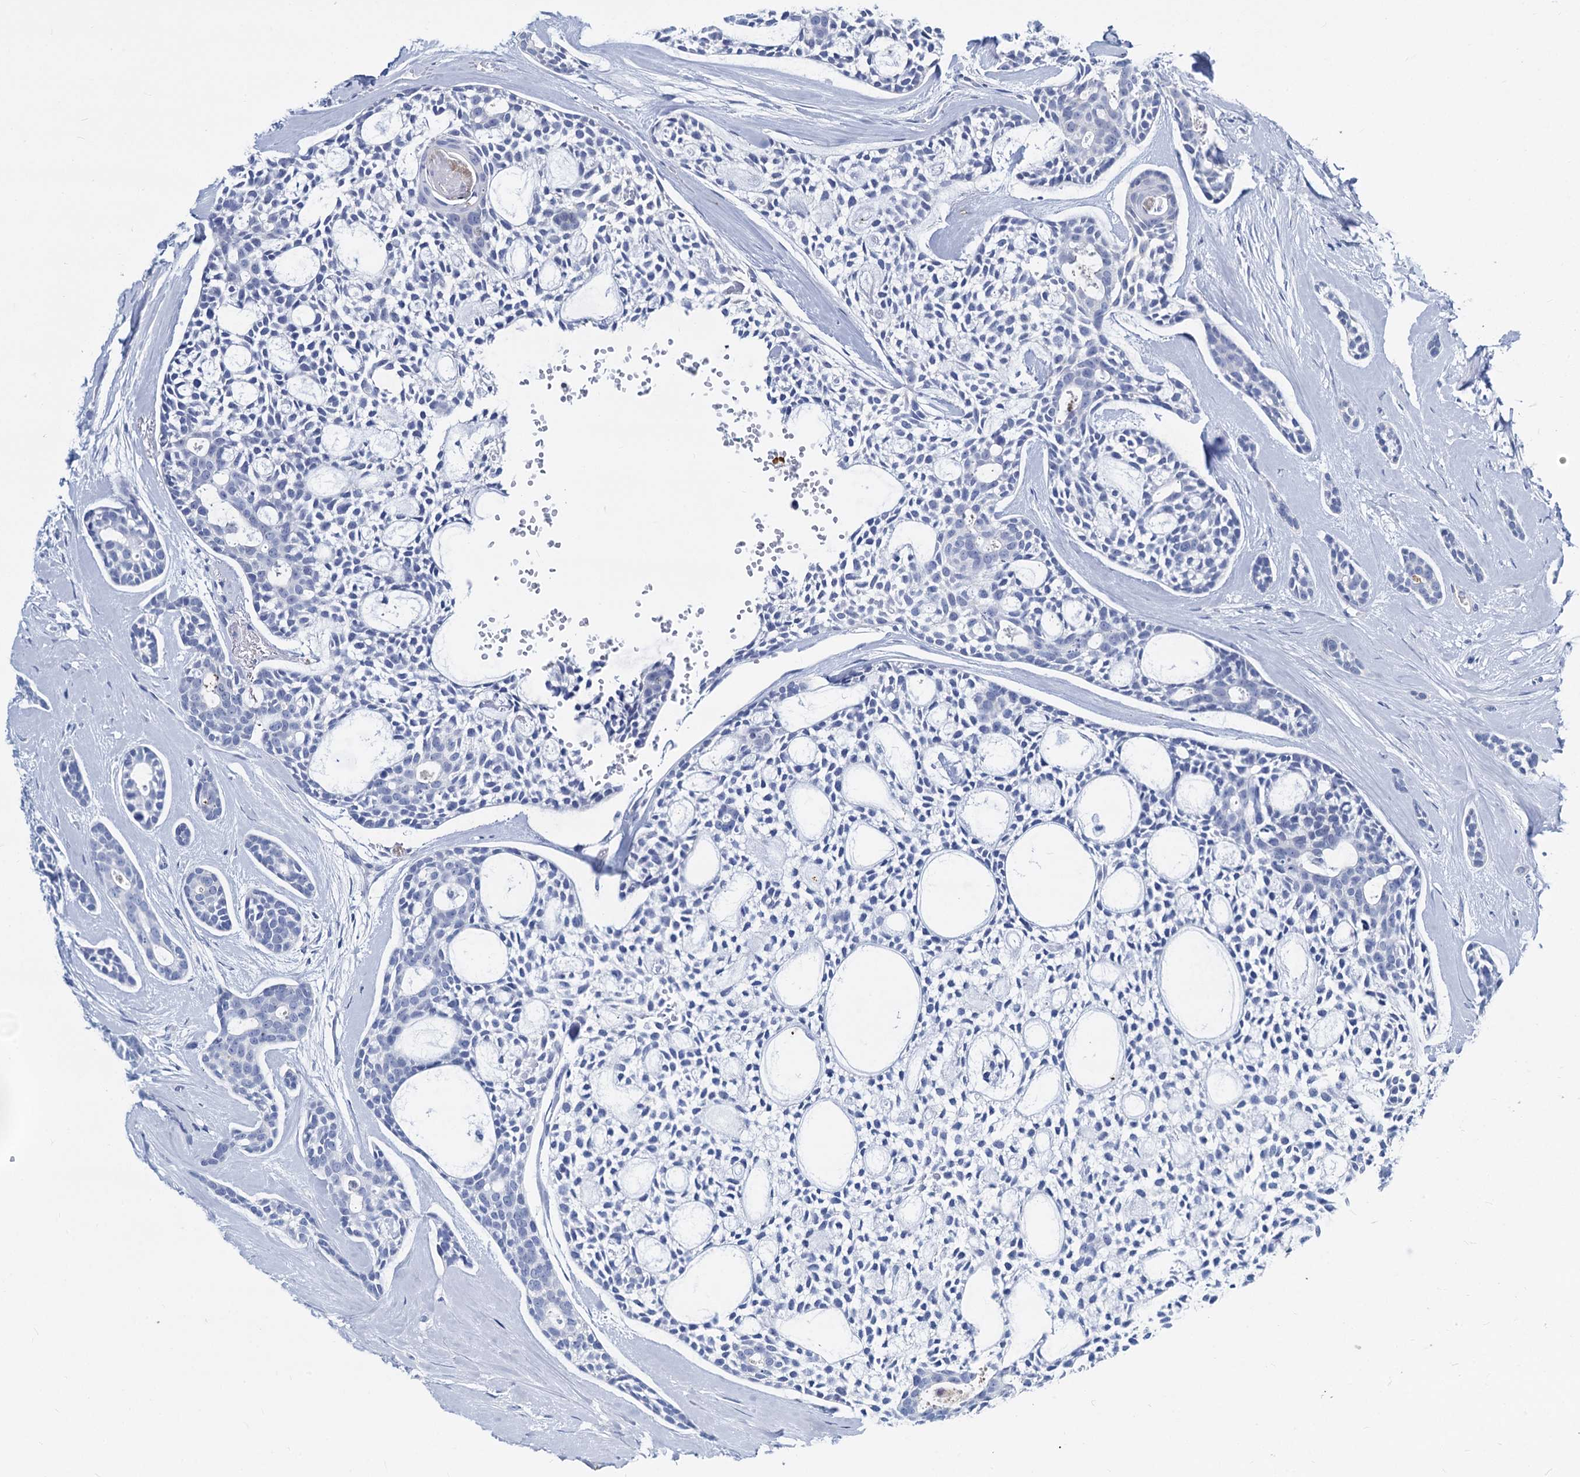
{"staining": {"intensity": "negative", "quantity": "none", "location": "none"}, "tissue": "head and neck cancer", "cell_type": "Tumor cells", "image_type": "cancer", "snomed": [{"axis": "morphology", "description": "Adenocarcinoma, NOS"}, {"axis": "topography", "description": "Subcutis"}, {"axis": "topography", "description": "Head-Neck"}], "caption": "Protein analysis of adenocarcinoma (head and neck) reveals no significant positivity in tumor cells.", "gene": "GSTM3", "patient": {"sex": "female", "age": 73}}